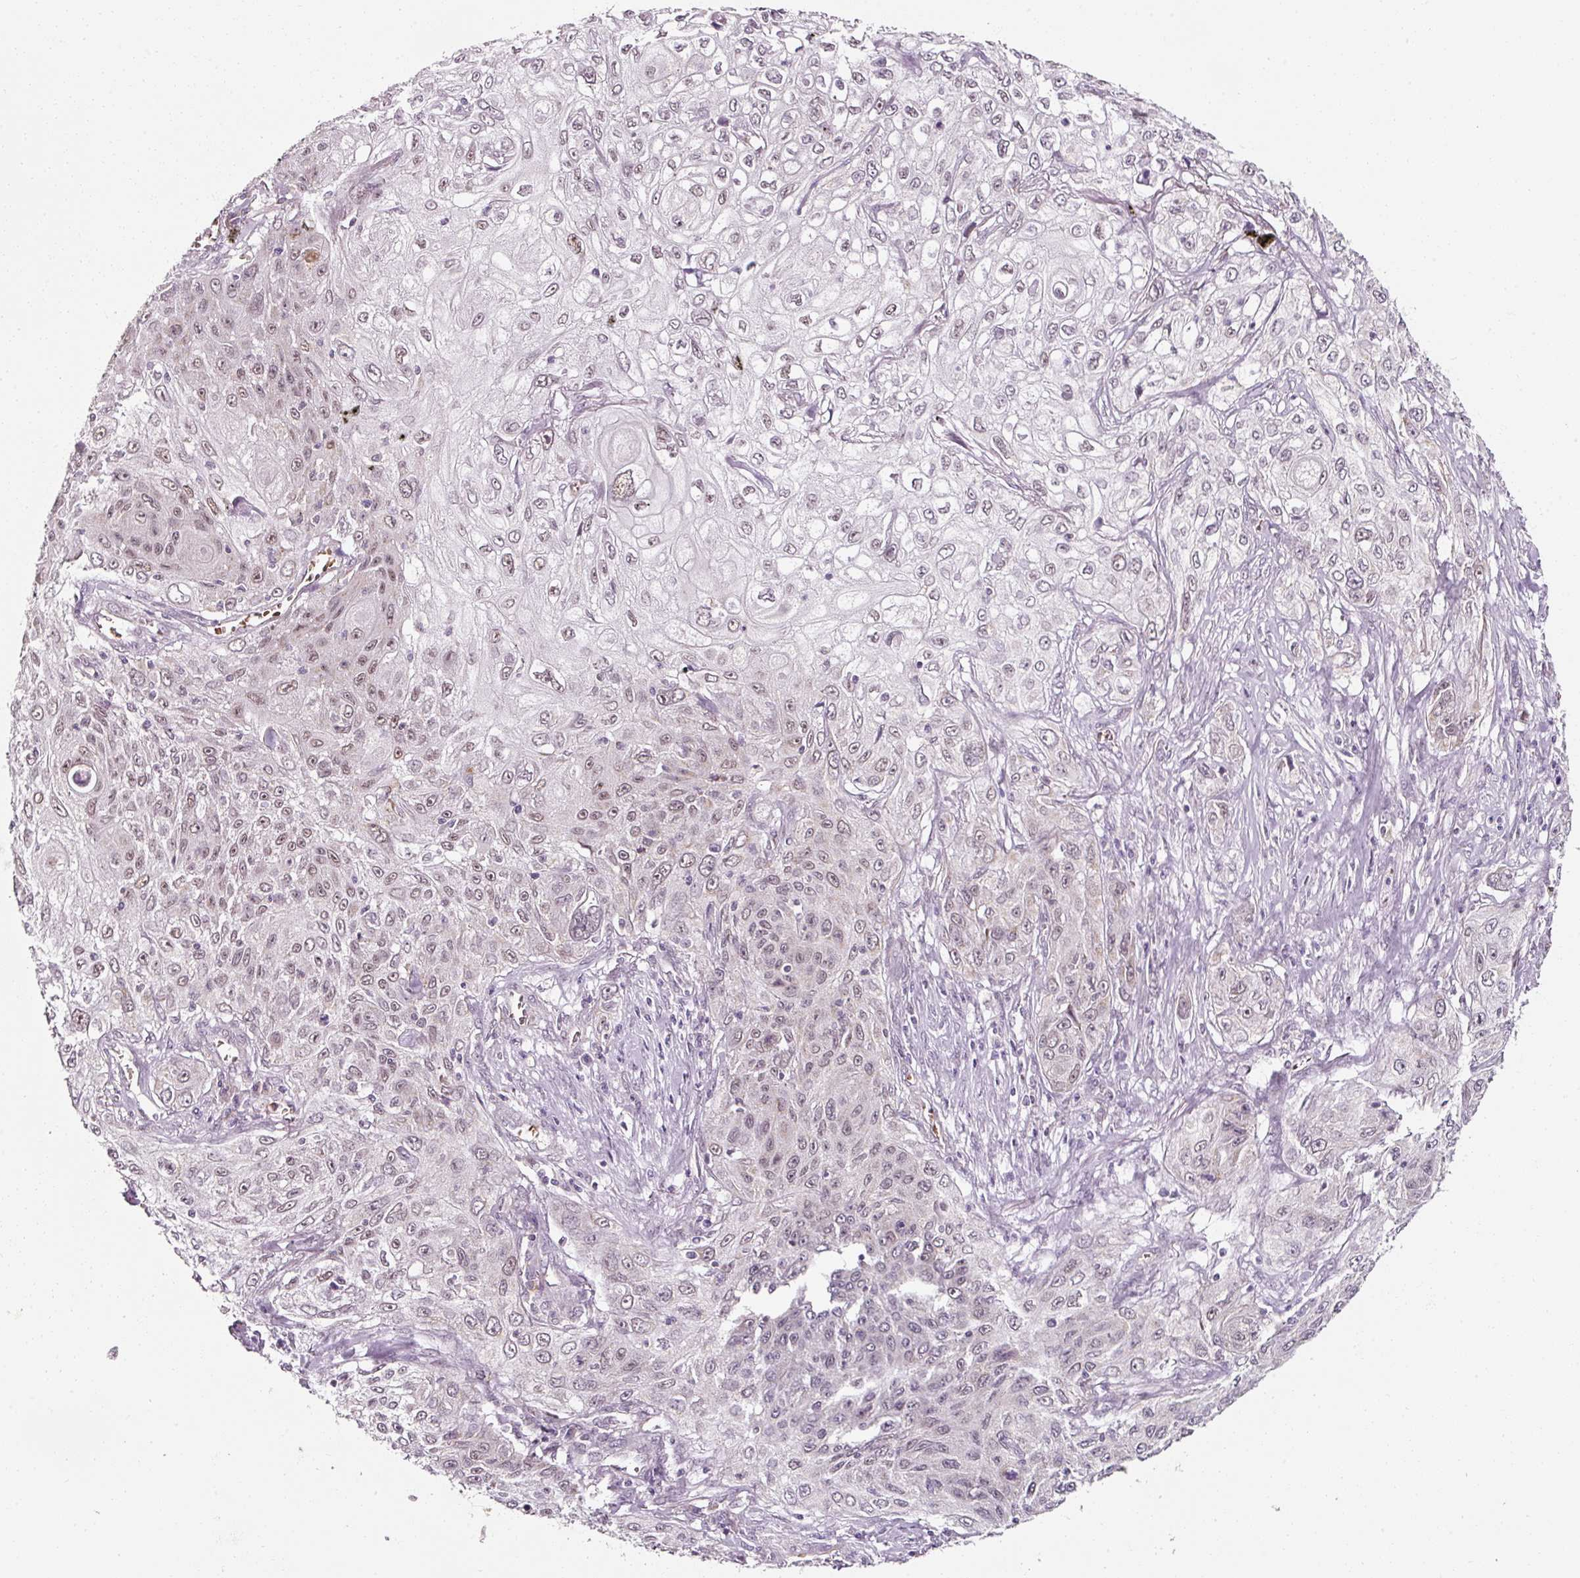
{"staining": {"intensity": "weak", "quantity": "25%-75%", "location": "nuclear"}, "tissue": "lung cancer", "cell_type": "Tumor cells", "image_type": "cancer", "snomed": [{"axis": "morphology", "description": "Squamous cell carcinoma, NOS"}, {"axis": "topography", "description": "Lung"}], "caption": "Immunohistochemistry (DAB) staining of lung squamous cell carcinoma shows weak nuclear protein staining in about 25%-75% of tumor cells.", "gene": "ZNF460", "patient": {"sex": "female", "age": 69}}